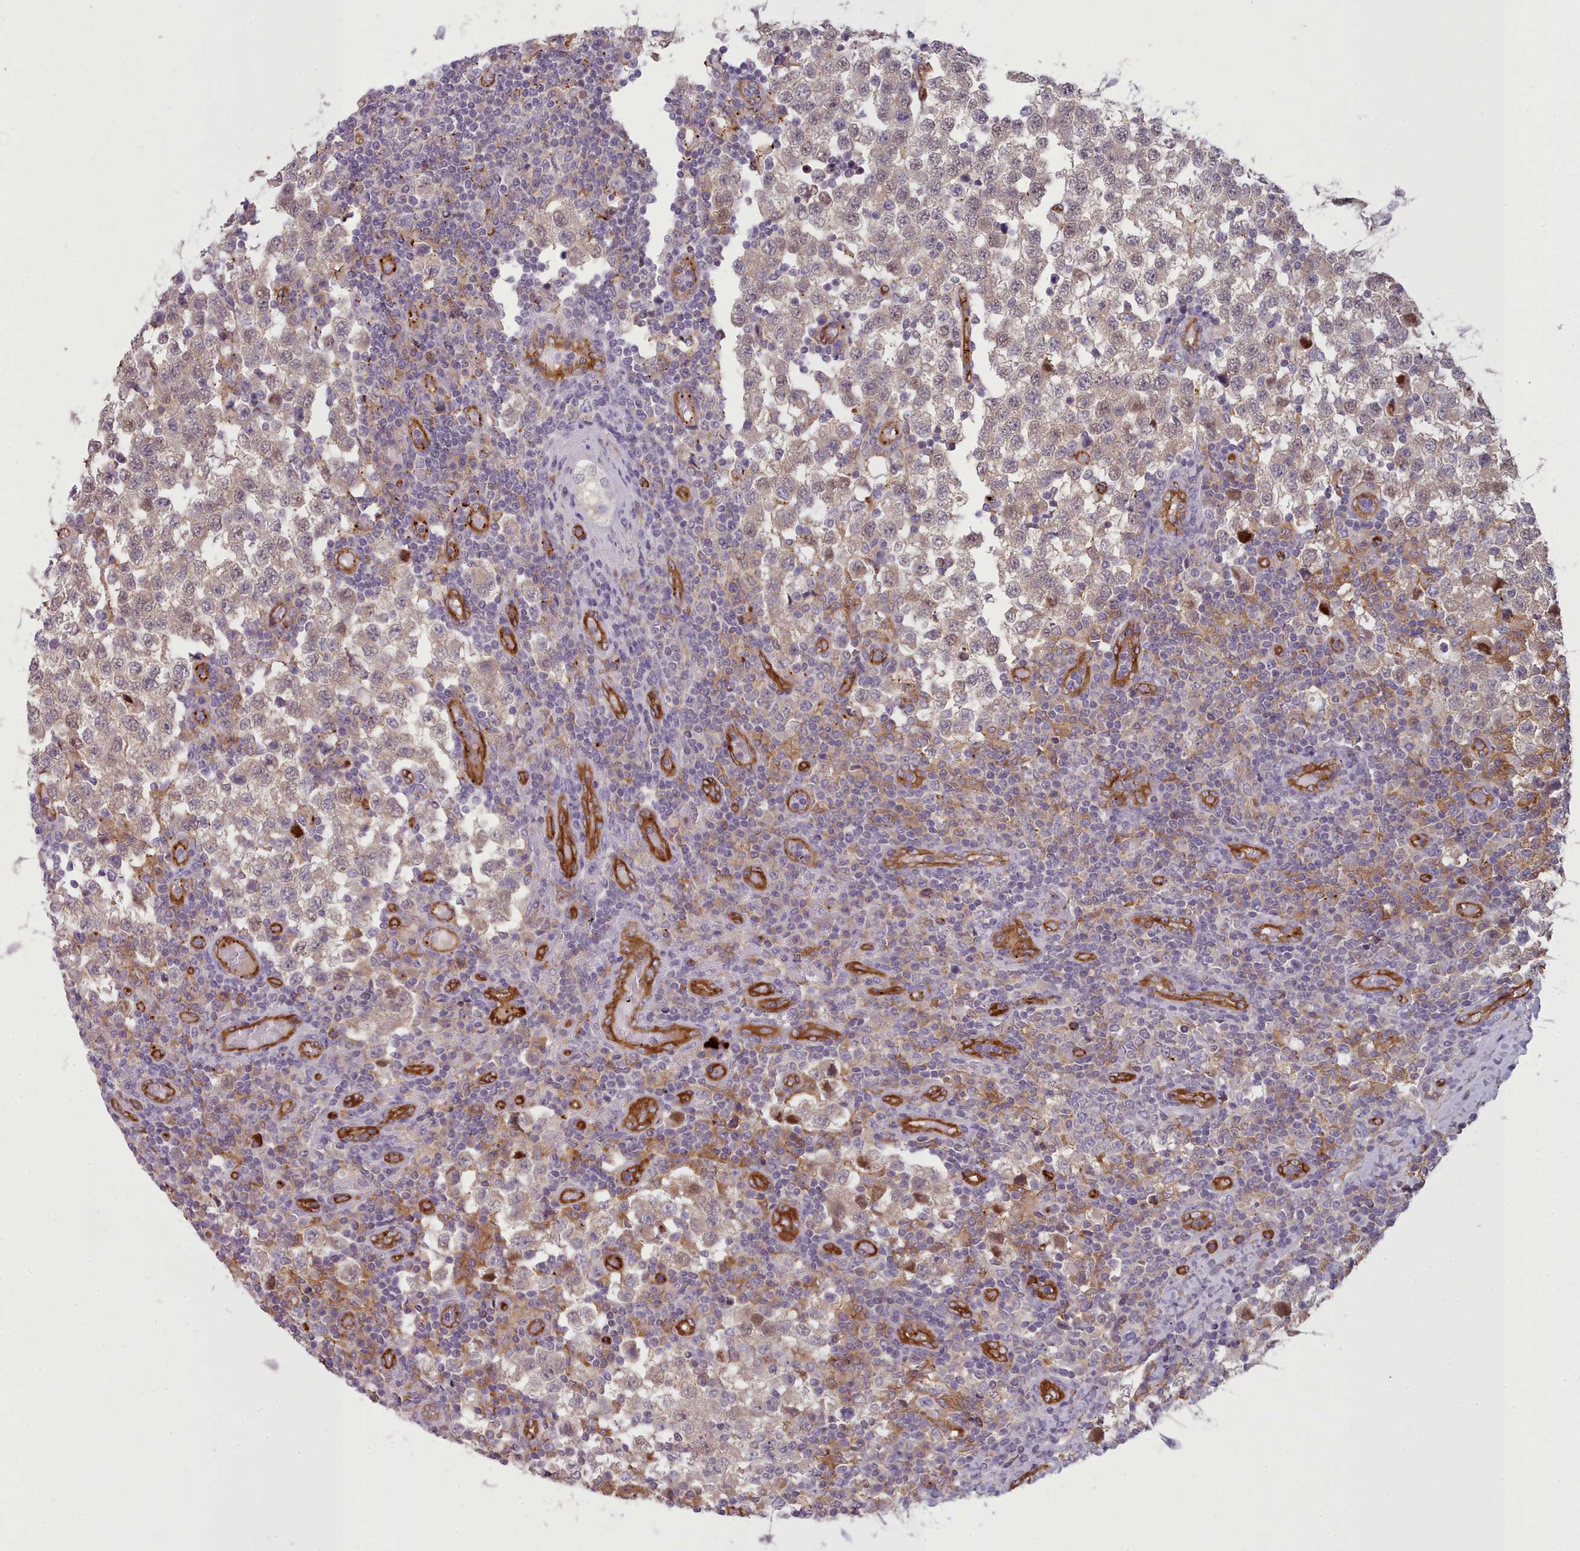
{"staining": {"intensity": "weak", "quantity": ">75%", "location": "cytoplasmic/membranous"}, "tissue": "testis cancer", "cell_type": "Tumor cells", "image_type": "cancer", "snomed": [{"axis": "morphology", "description": "Seminoma, NOS"}, {"axis": "topography", "description": "Testis"}], "caption": "A histopathology image of testis cancer (seminoma) stained for a protein shows weak cytoplasmic/membranous brown staining in tumor cells.", "gene": "CD300LF", "patient": {"sex": "male", "age": 34}}